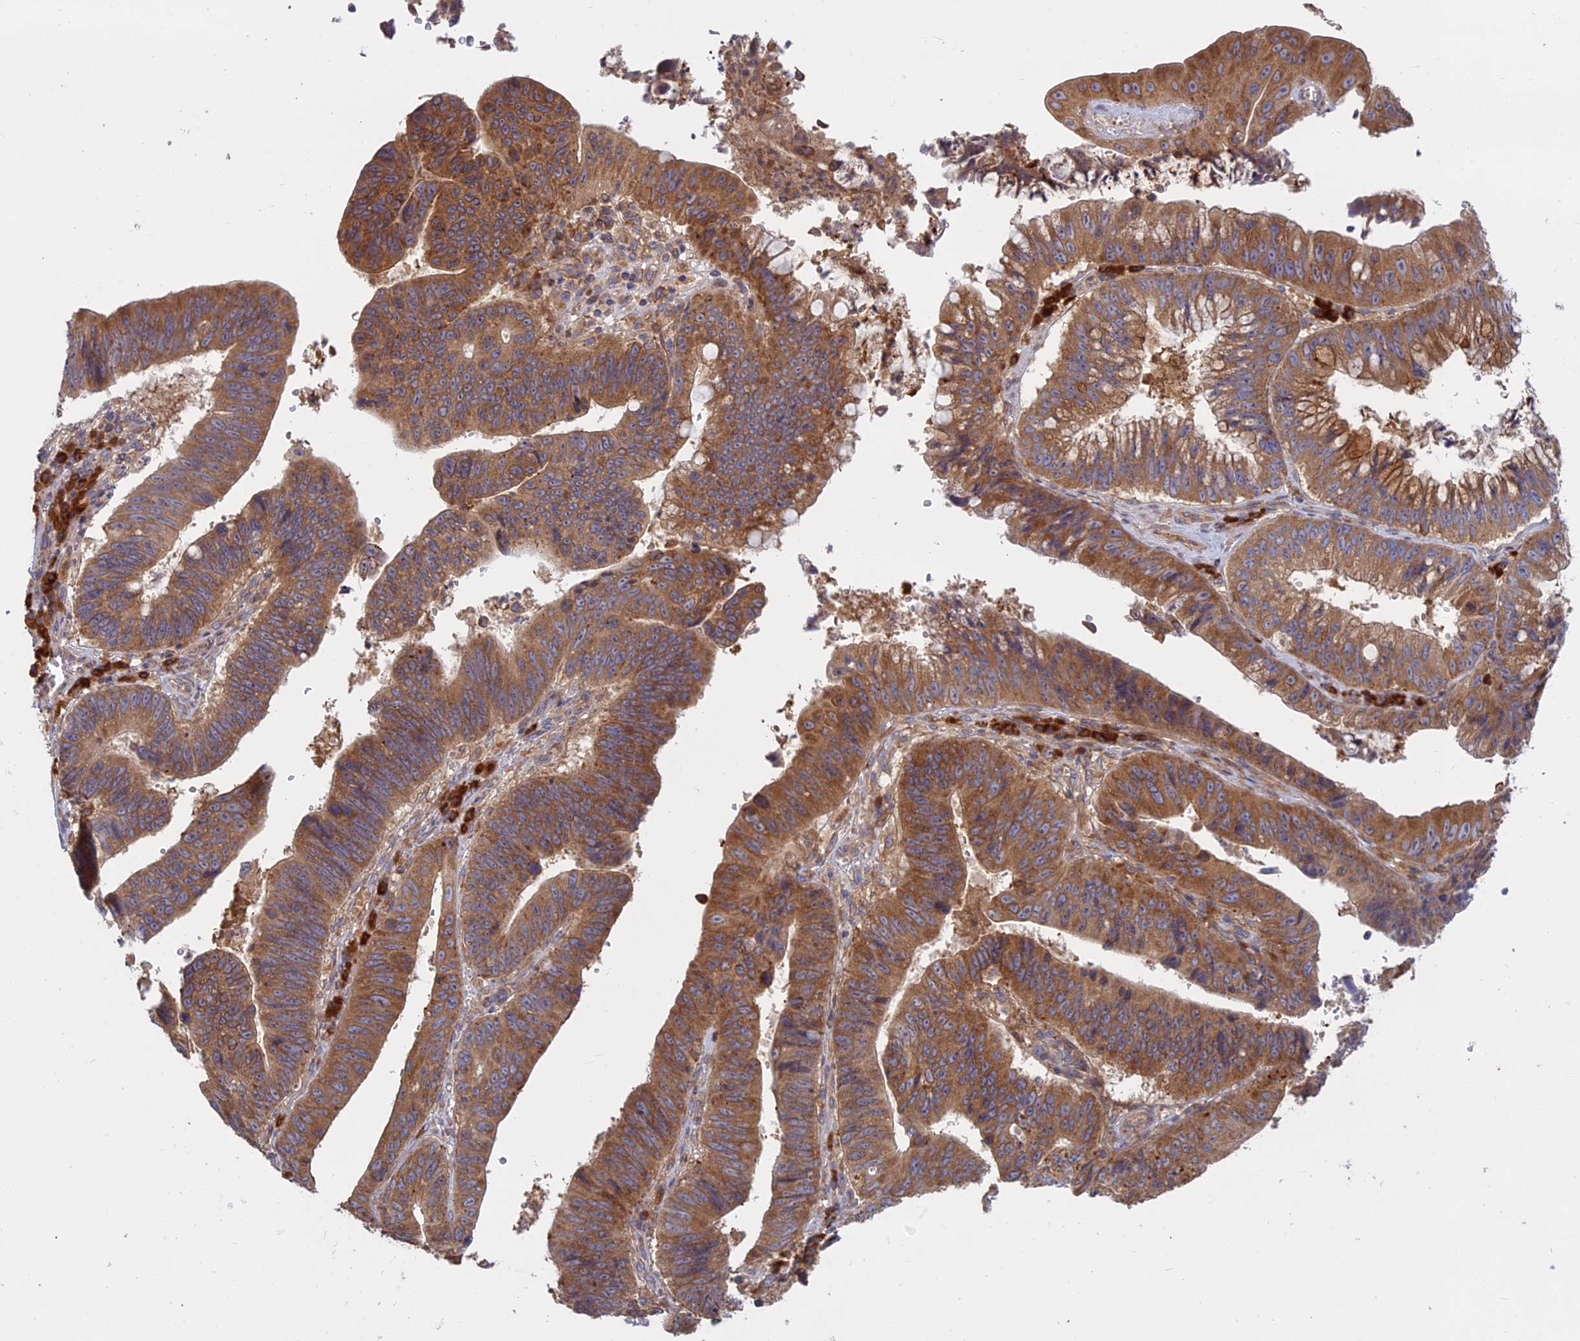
{"staining": {"intensity": "moderate", "quantity": ">75%", "location": "cytoplasmic/membranous"}, "tissue": "stomach cancer", "cell_type": "Tumor cells", "image_type": "cancer", "snomed": [{"axis": "morphology", "description": "Adenocarcinoma, NOS"}, {"axis": "topography", "description": "Stomach"}], "caption": "Stomach cancer tissue displays moderate cytoplasmic/membranous staining in about >75% of tumor cells, visualized by immunohistochemistry. (Brightfield microscopy of DAB IHC at high magnification).", "gene": "TMEM208", "patient": {"sex": "male", "age": 59}}